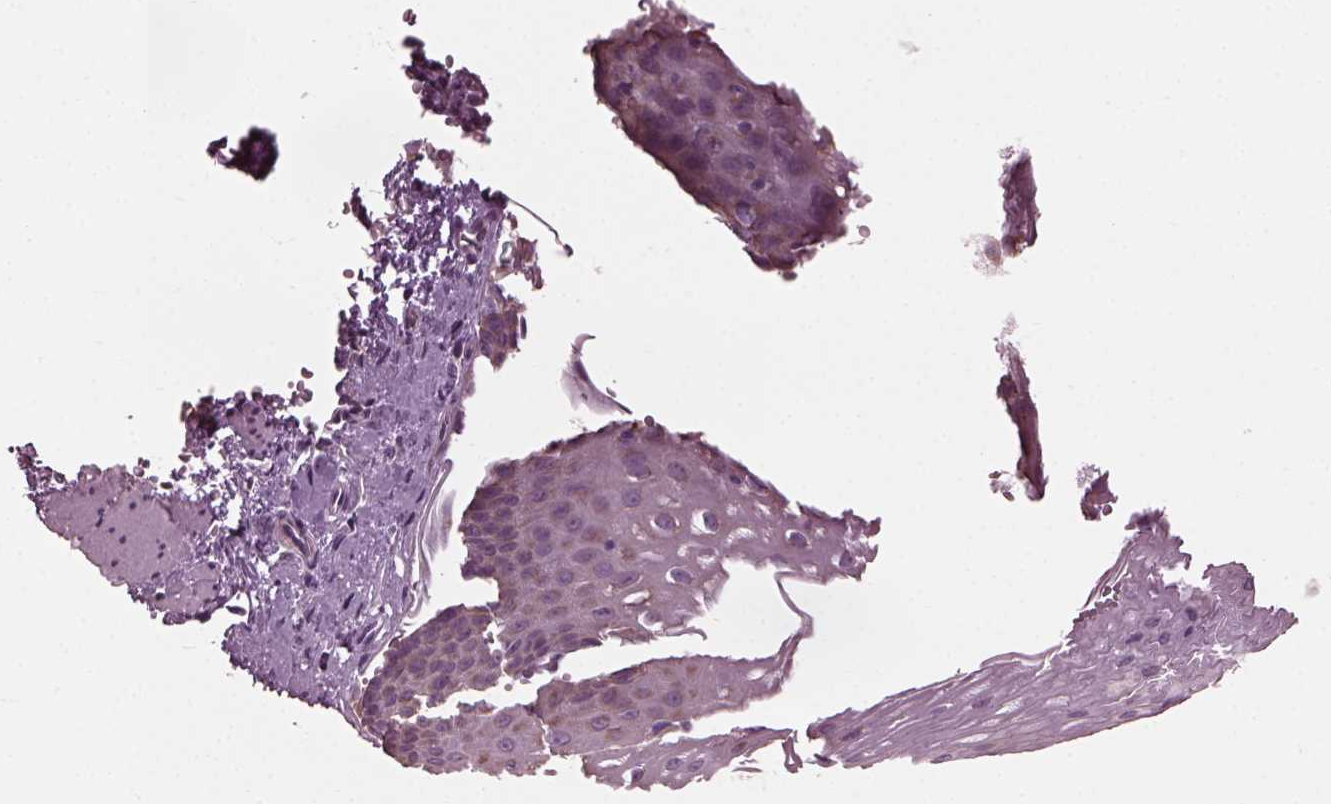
{"staining": {"intensity": "weak", "quantity": "25%-75%", "location": "cytoplasmic/membranous"}, "tissue": "esophagus", "cell_type": "Squamous epithelial cells", "image_type": "normal", "snomed": [{"axis": "morphology", "description": "Normal tissue, NOS"}, {"axis": "topography", "description": "Esophagus"}], "caption": "Protein analysis of benign esophagus demonstrates weak cytoplasmic/membranous positivity in about 25%-75% of squamous epithelial cells. Immunohistochemistry stains the protein of interest in brown and the nuclei are stained blue.", "gene": "CABP5", "patient": {"sex": "male", "age": 62}}